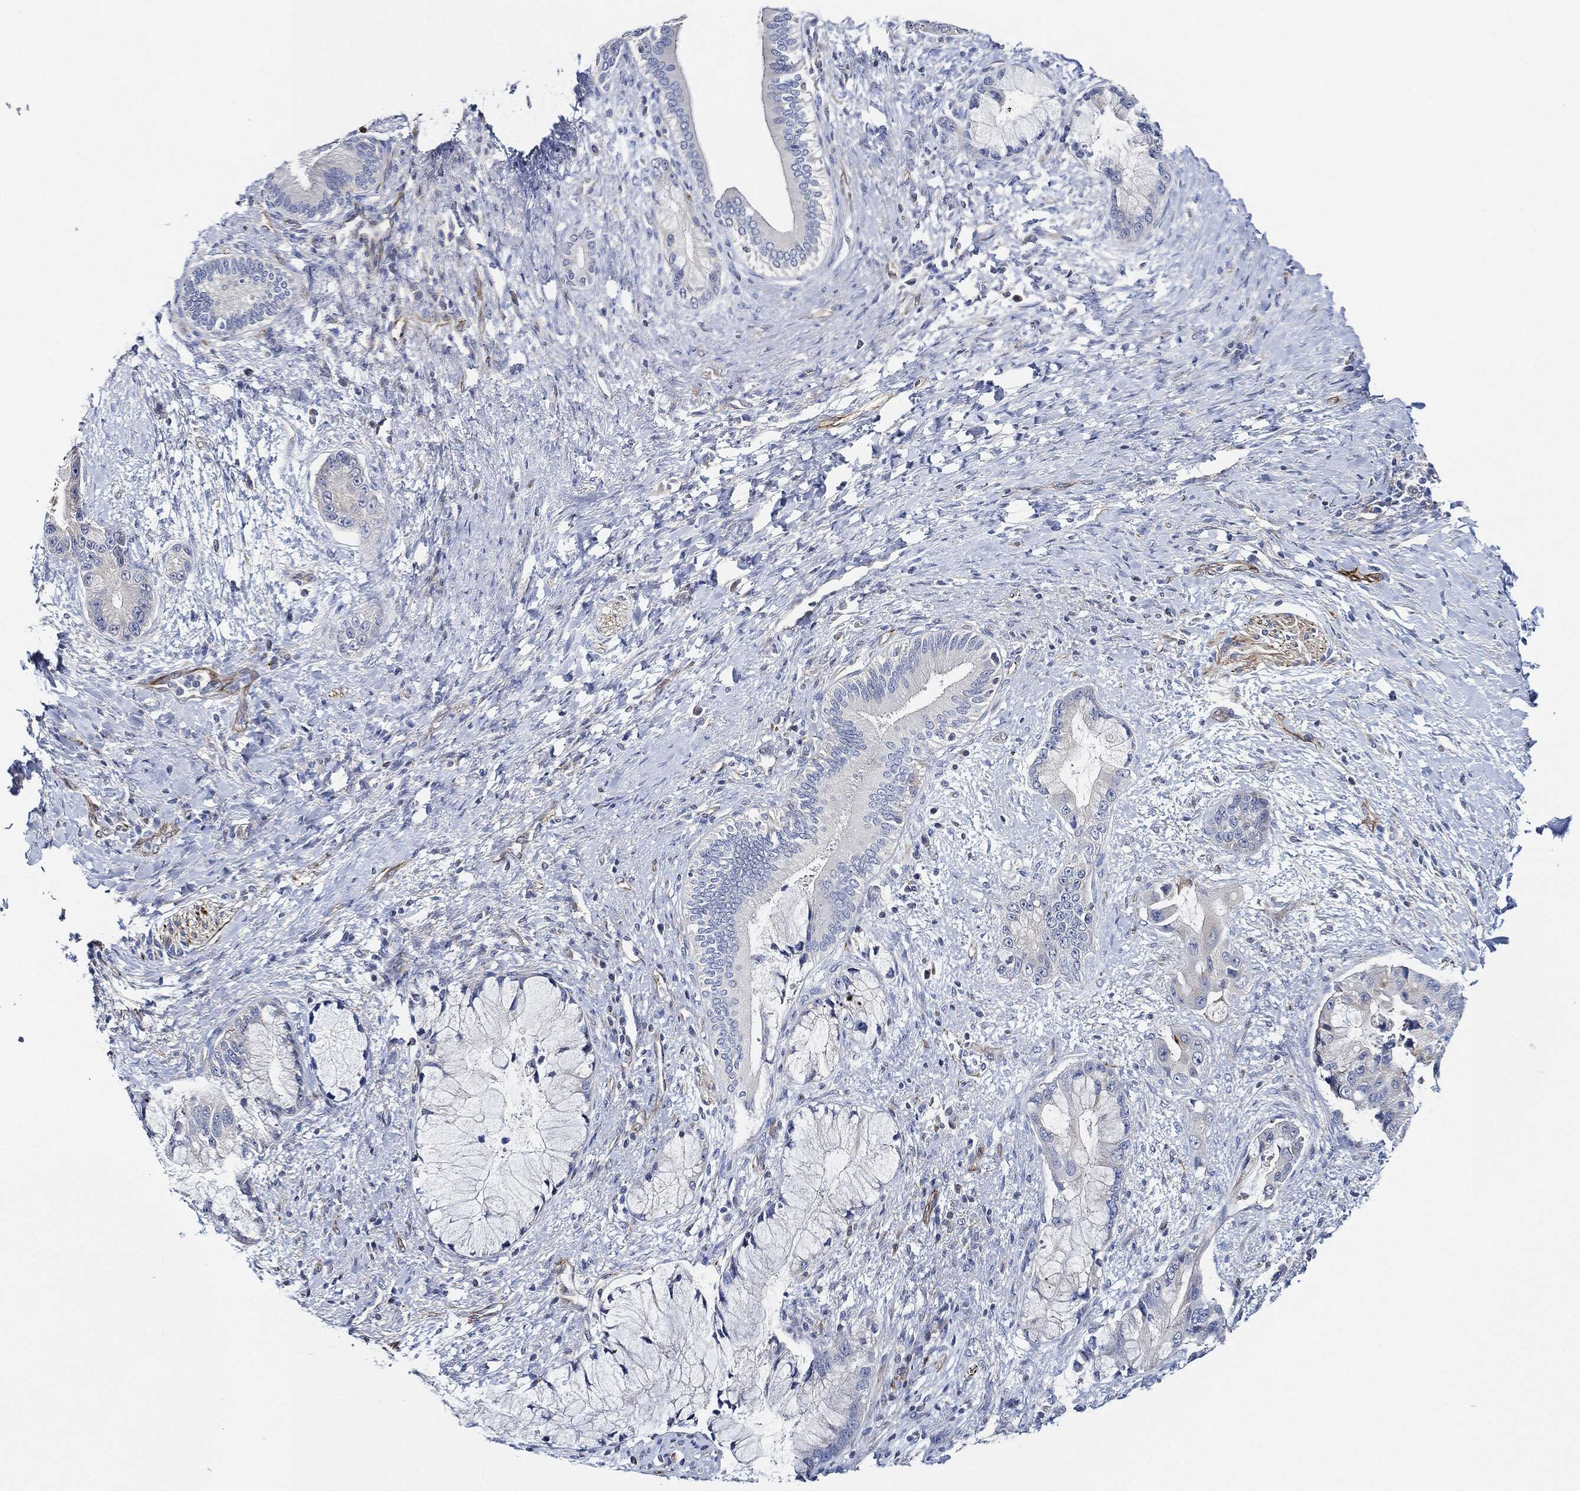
{"staining": {"intensity": "negative", "quantity": "none", "location": "none"}, "tissue": "liver cancer", "cell_type": "Tumor cells", "image_type": "cancer", "snomed": [{"axis": "morphology", "description": "Normal tissue, NOS"}, {"axis": "morphology", "description": "Cholangiocarcinoma"}, {"axis": "topography", "description": "Liver"}, {"axis": "topography", "description": "Peripheral nerve tissue"}], "caption": "This is an immunohistochemistry histopathology image of human liver cholangiocarcinoma. There is no staining in tumor cells.", "gene": "THSD1", "patient": {"sex": "male", "age": 50}}